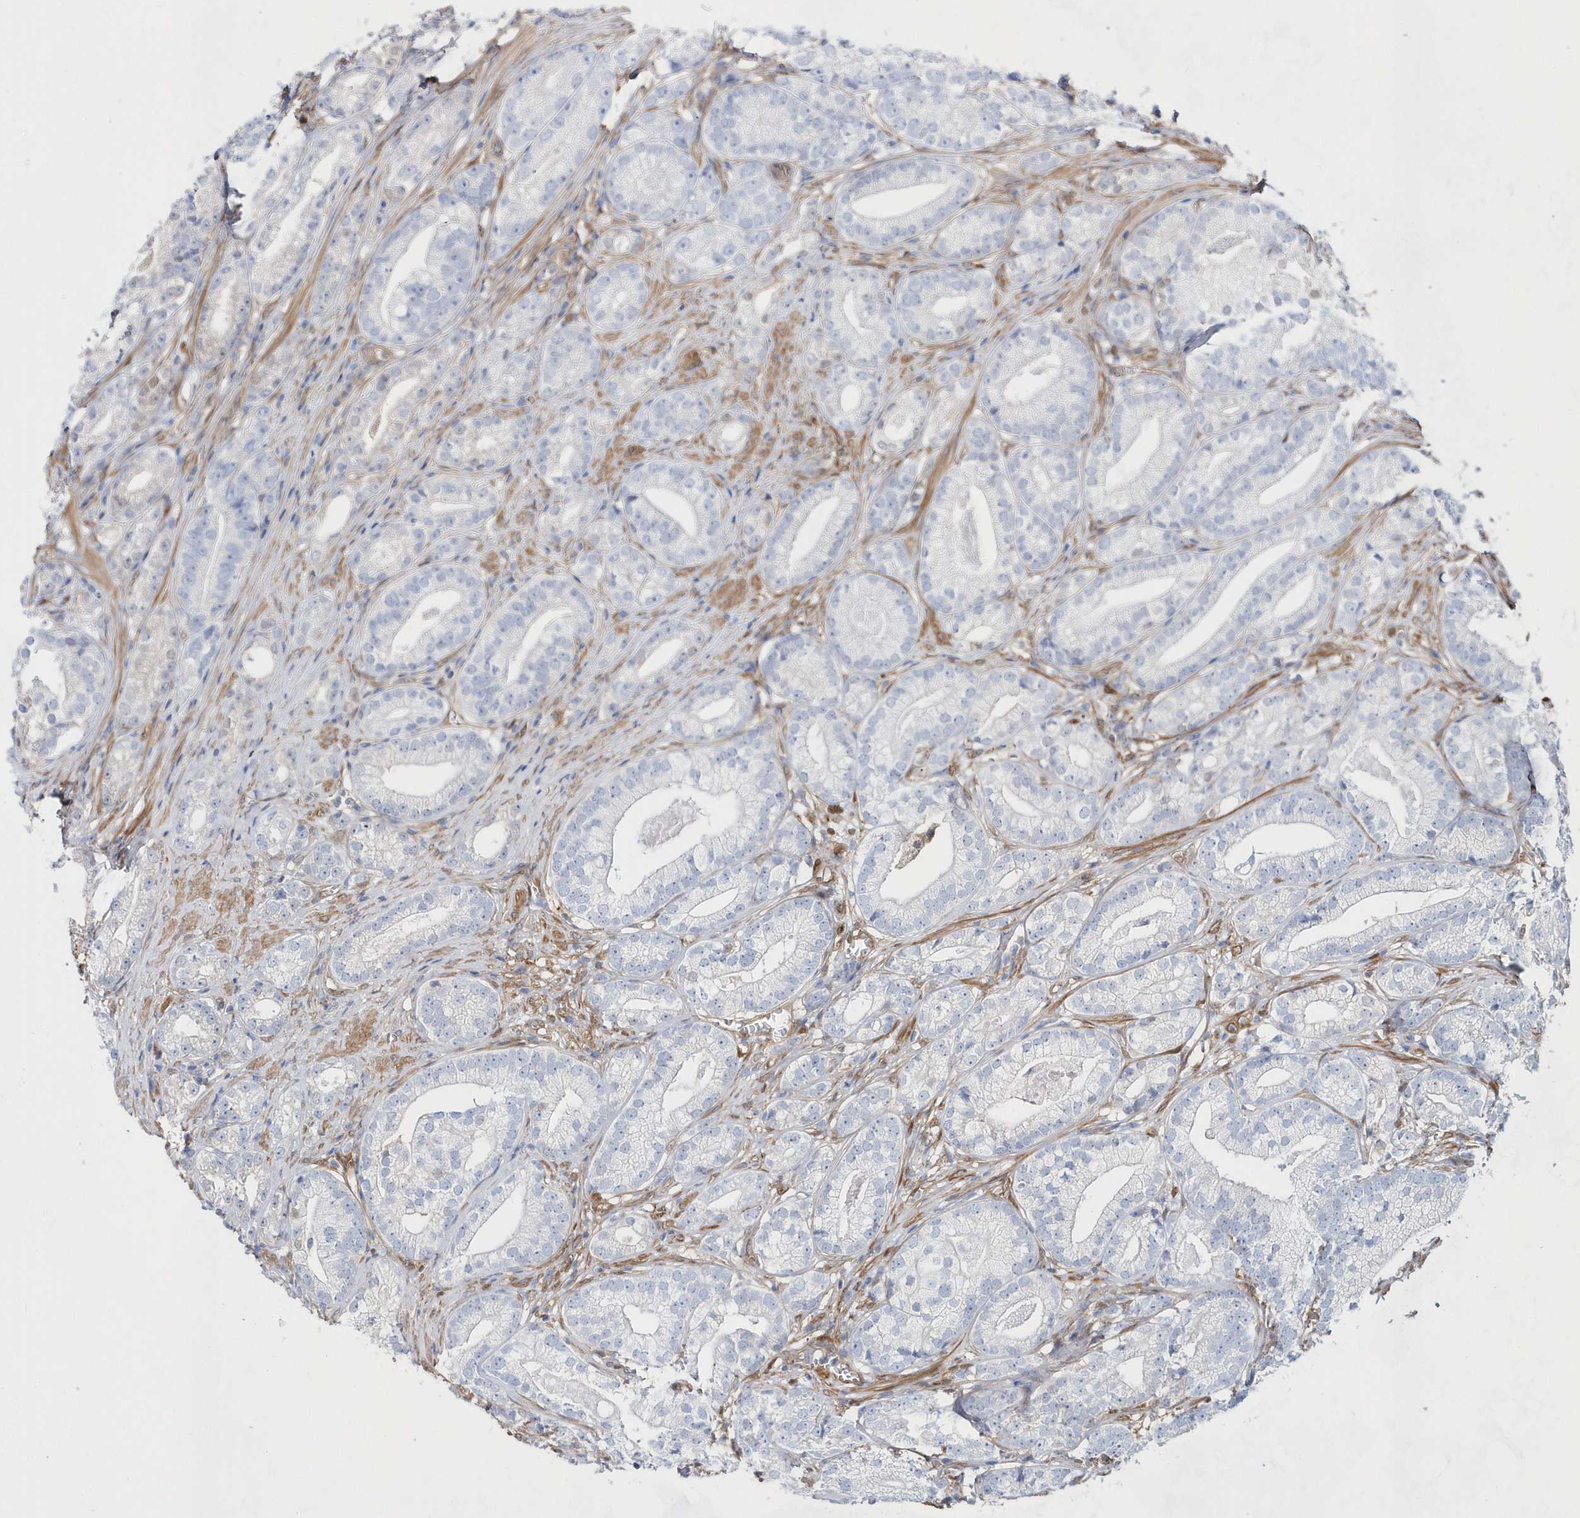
{"staining": {"intensity": "negative", "quantity": "none", "location": "none"}, "tissue": "prostate cancer", "cell_type": "Tumor cells", "image_type": "cancer", "snomed": [{"axis": "morphology", "description": "Adenocarcinoma, High grade"}, {"axis": "topography", "description": "Prostate"}], "caption": "Immunohistochemistry (IHC) micrograph of neoplastic tissue: human prostate adenocarcinoma (high-grade) stained with DAB exhibits no significant protein expression in tumor cells.", "gene": "BDH2", "patient": {"sex": "male", "age": 69}}